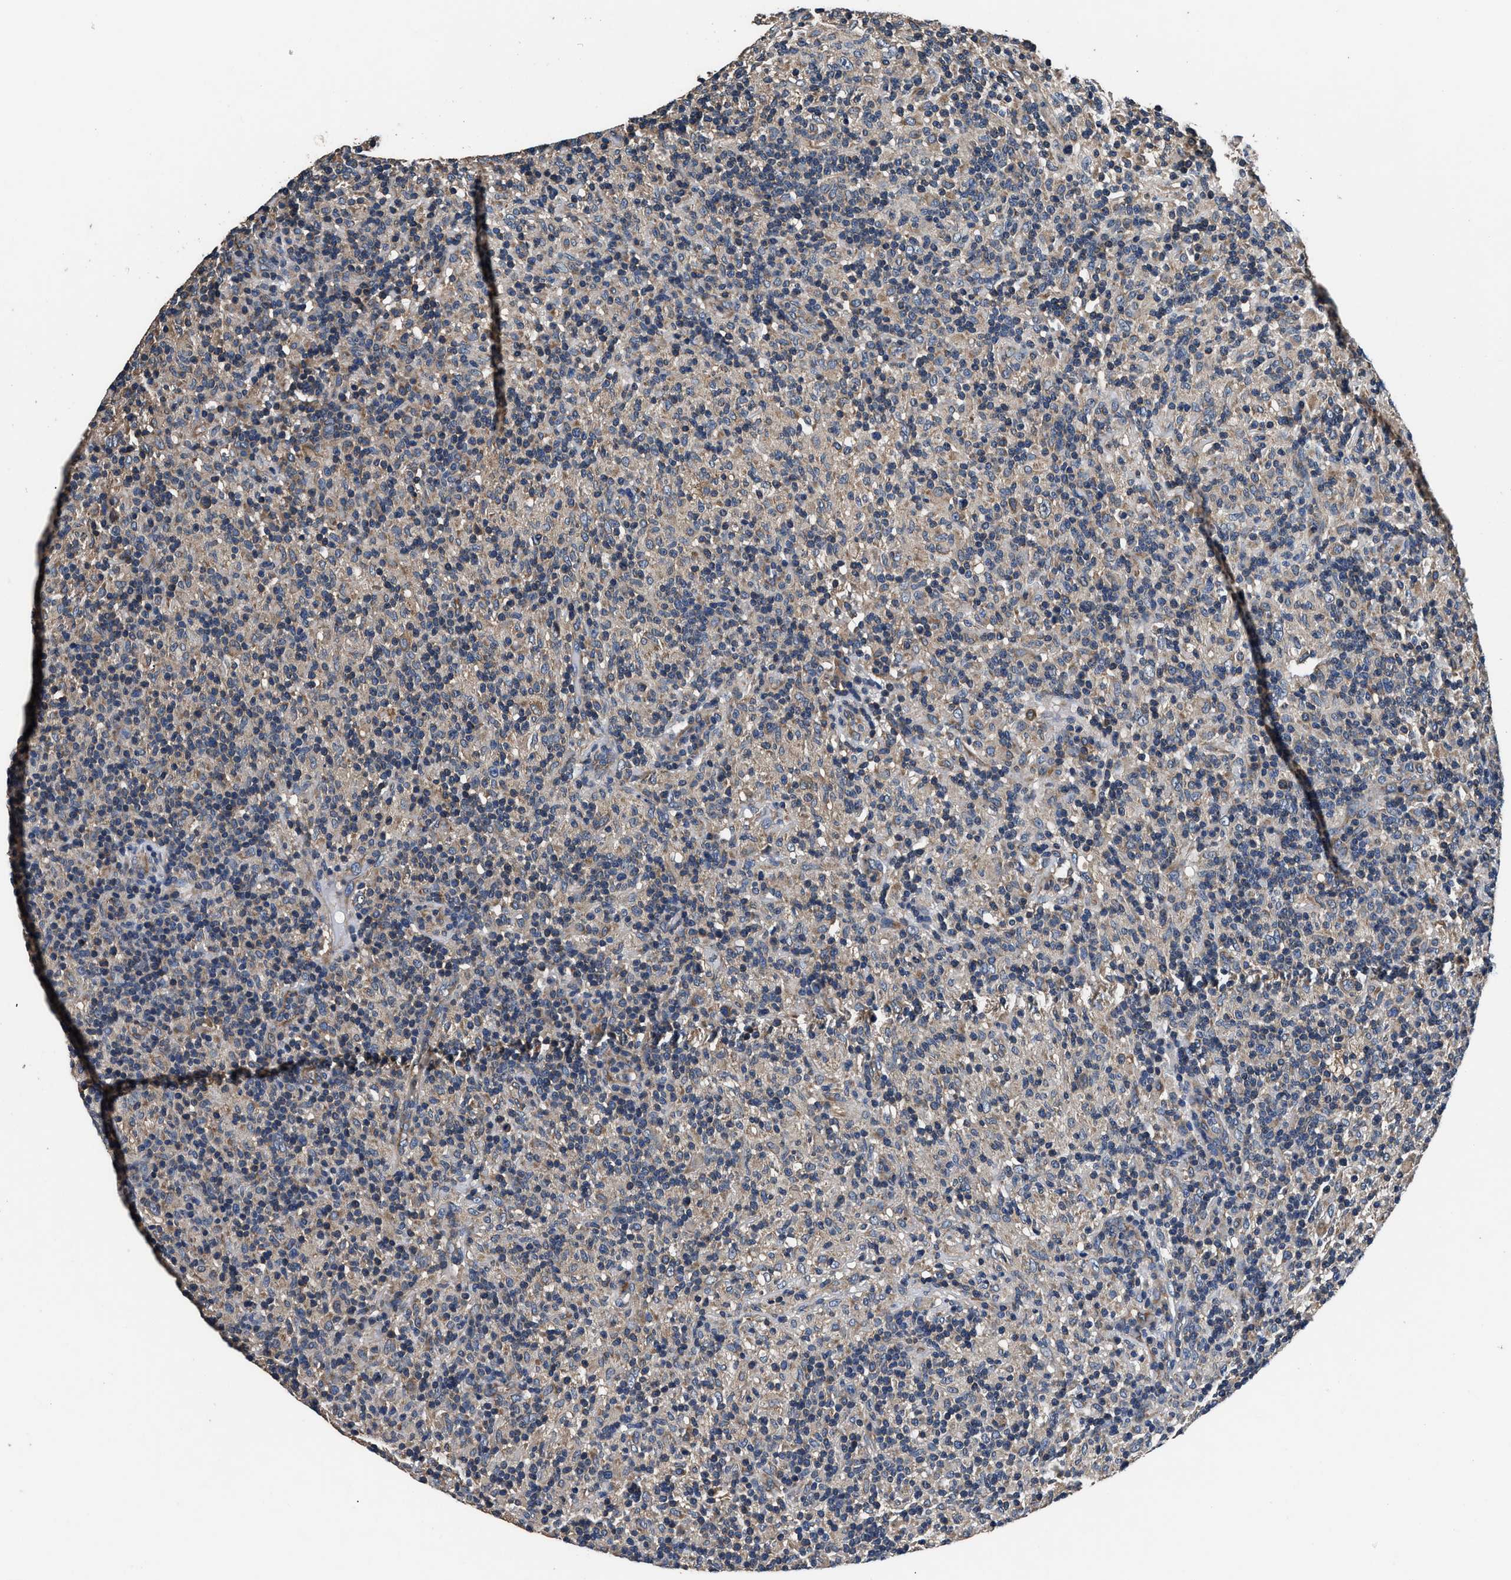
{"staining": {"intensity": "negative", "quantity": "none", "location": "none"}, "tissue": "lymphoma", "cell_type": "Tumor cells", "image_type": "cancer", "snomed": [{"axis": "morphology", "description": "Hodgkin's disease, NOS"}, {"axis": "topography", "description": "Lymph node"}], "caption": "This histopathology image is of lymphoma stained with immunohistochemistry to label a protein in brown with the nuclei are counter-stained blue. There is no staining in tumor cells. (Stains: DAB IHC with hematoxylin counter stain, Microscopy: brightfield microscopy at high magnification).", "gene": "DHRS7B", "patient": {"sex": "male", "age": 70}}